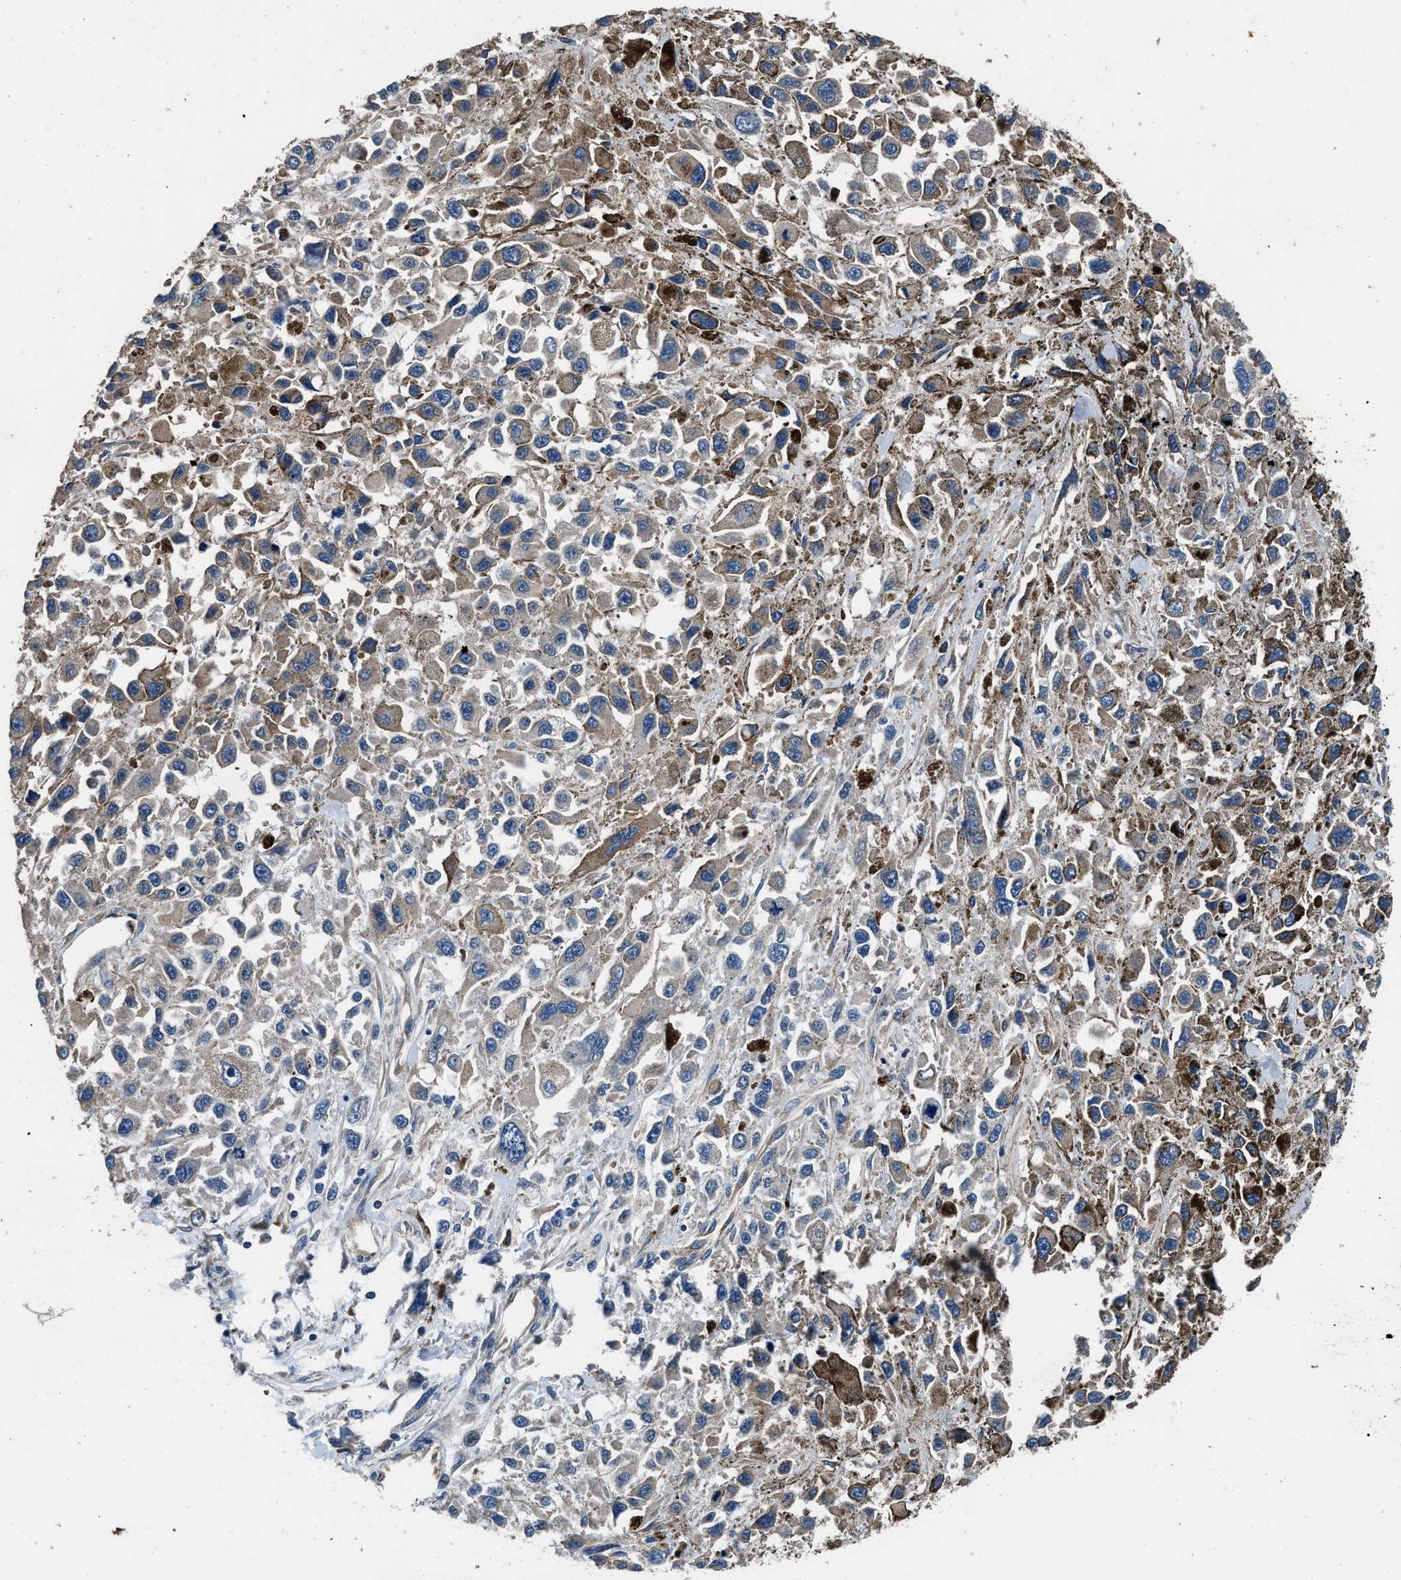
{"staining": {"intensity": "weak", "quantity": "25%-75%", "location": "cytoplasmic/membranous"}, "tissue": "melanoma", "cell_type": "Tumor cells", "image_type": "cancer", "snomed": [{"axis": "morphology", "description": "Malignant melanoma, Metastatic site"}, {"axis": "topography", "description": "Lymph node"}], "caption": "About 25%-75% of tumor cells in human melanoma display weak cytoplasmic/membranous protein expression as visualized by brown immunohistochemical staining.", "gene": "DHRS7B", "patient": {"sex": "male", "age": 59}}